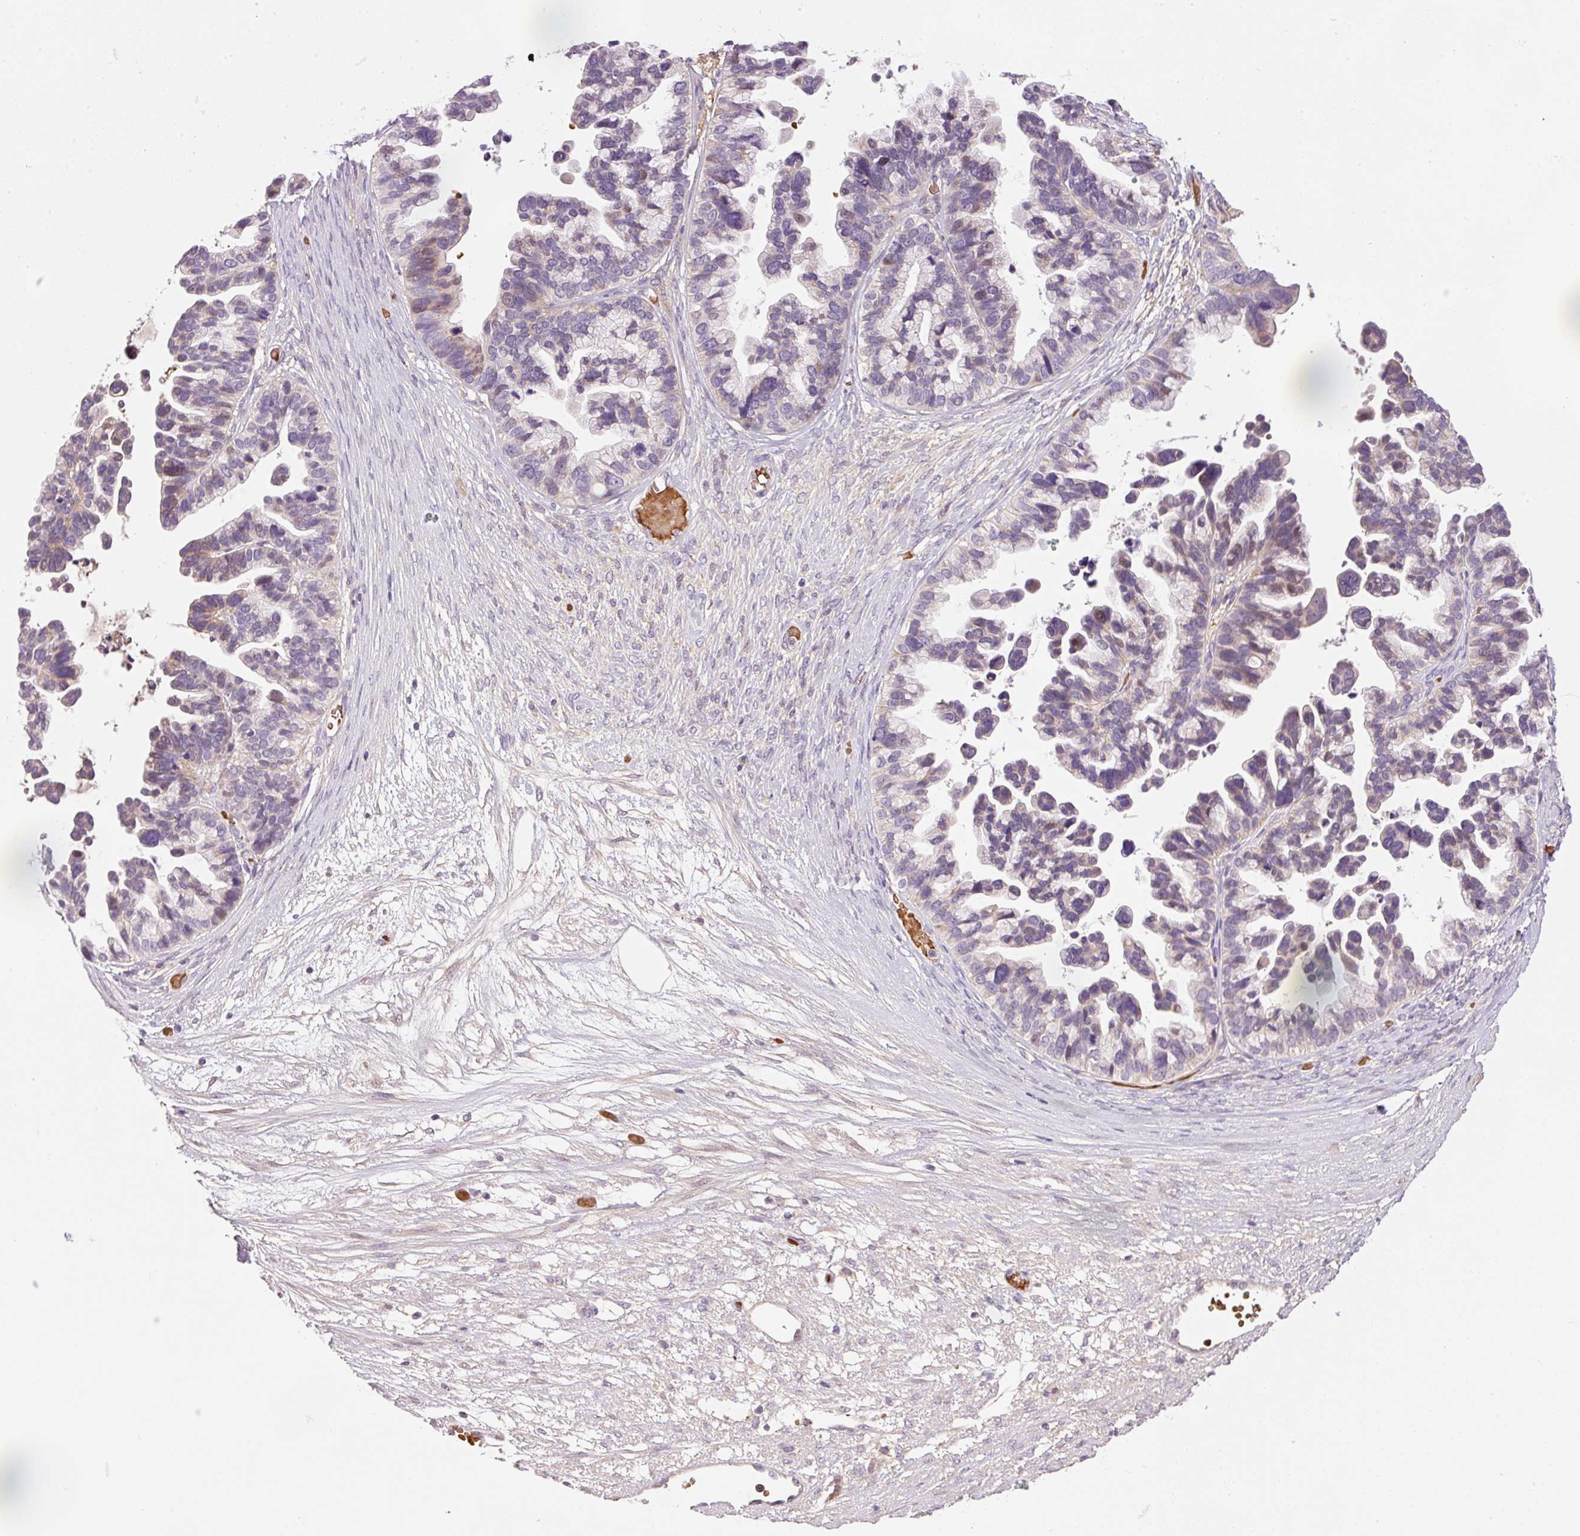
{"staining": {"intensity": "moderate", "quantity": "<25%", "location": "cytoplasmic/membranous"}, "tissue": "ovarian cancer", "cell_type": "Tumor cells", "image_type": "cancer", "snomed": [{"axis": "morphology", "description": "Cystadenocarcinoma, serous, NOS"}, {"axis": "topography", "description": "Ovary"}], "caption": "High-power microscopy captured an immunohistochemistry (IHC) photomicrograph of serous cystadenocarcinoma (ovarian), revealing moderate cytoplasmic/membranous expression in approximately <25% of tumor cells.", "gene": "CMTM8", "patient": {"sex": "female", "age": 56}}